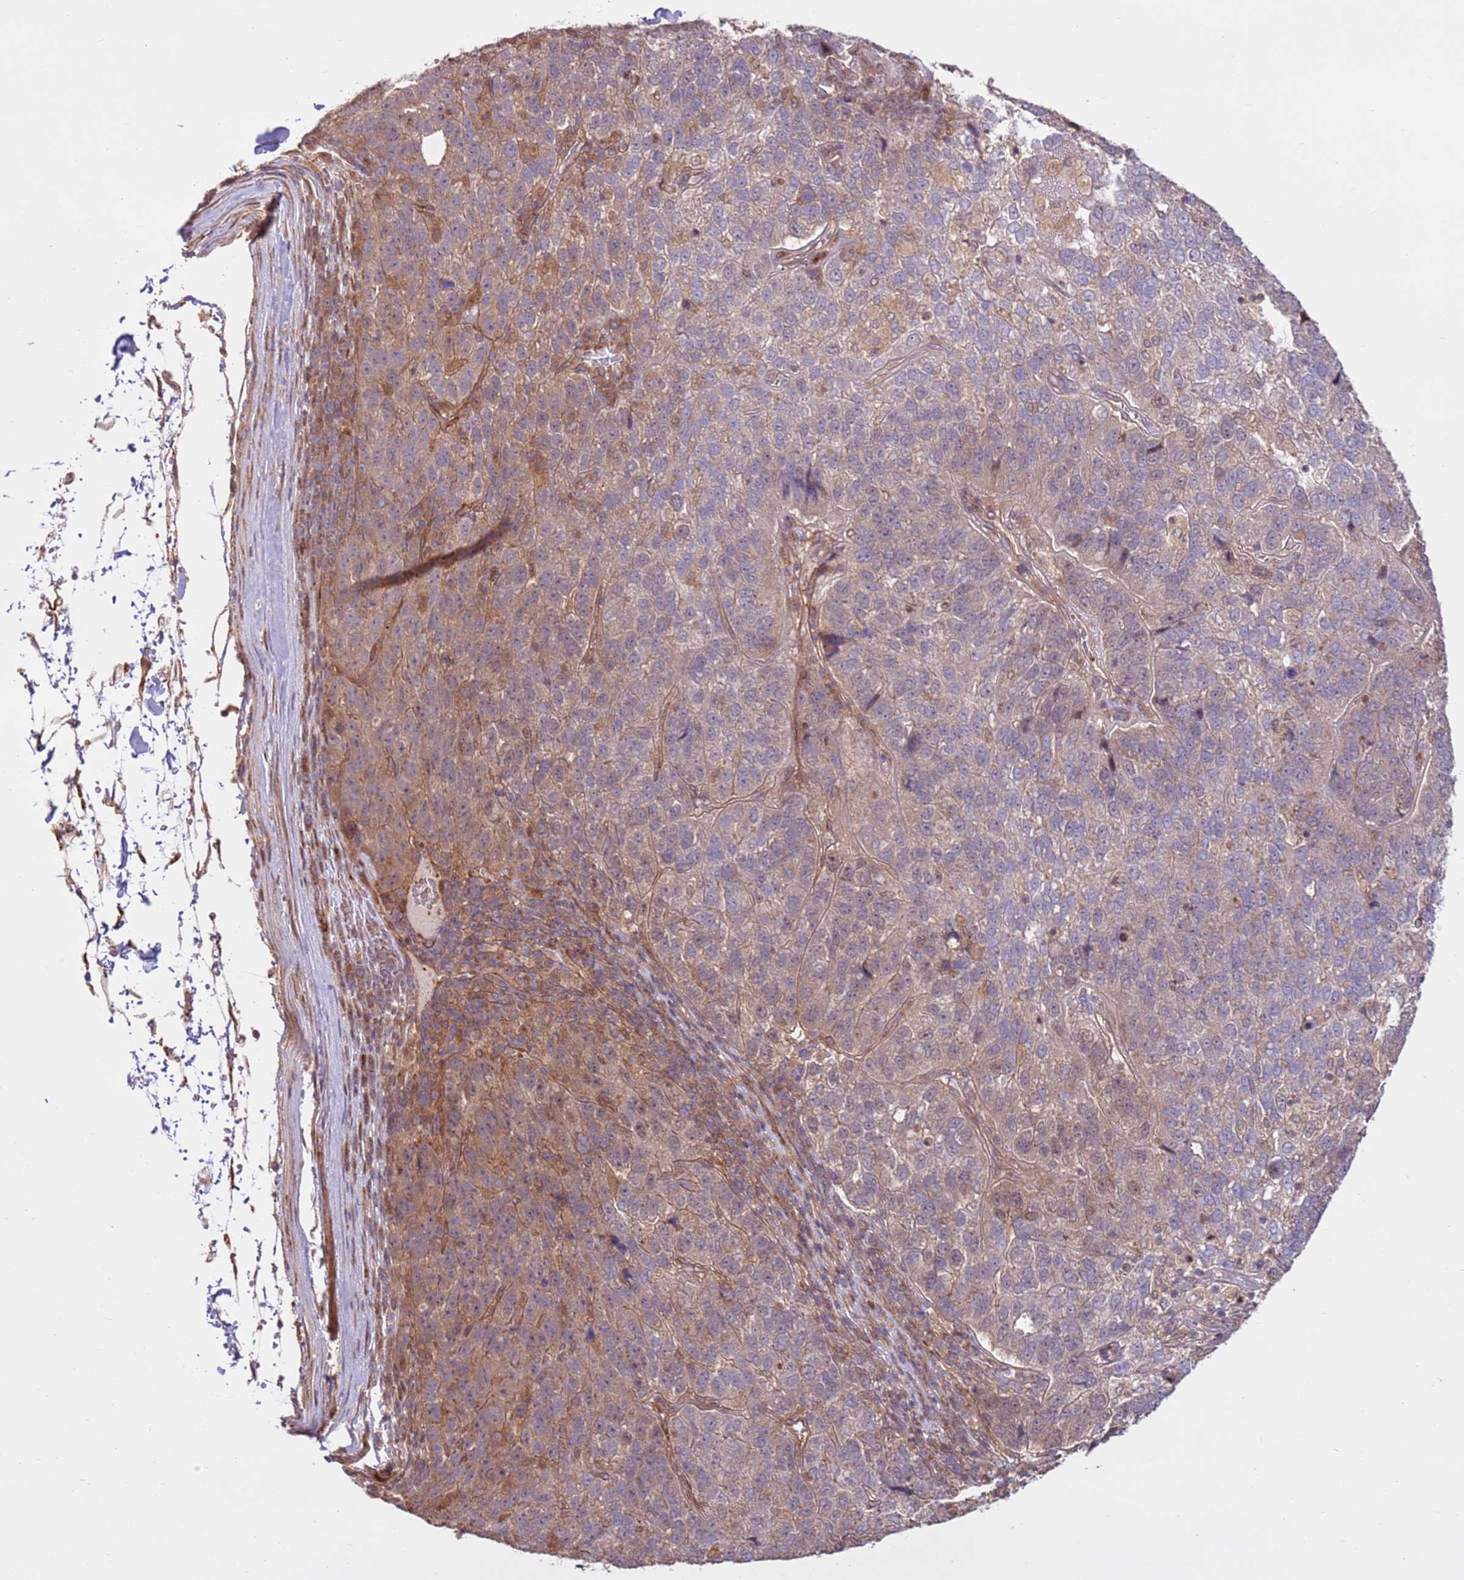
{"staining": {"intensity": "weak", "quantity": "25%-75%", "location": "cytoplasmic/membranous"}, "tissue": "pancreatic cancer", "cell_type": "Tumor cells", "image_type": "cancer", "snomed": [{"axis": "morphology", "description": "Adenocarcinoma, NOS"}, {"axis": "topography", "description": "Pancreas"}], "caption": "This image displays IHC staining of pancreatic cancer (adenocarcinoma), with low weak cytoplasmic/membranous positivity in approximately 25%-75% of tumor cells.", "gene": "CCDC112", "patient": {"sex": "female", "age": 61}}